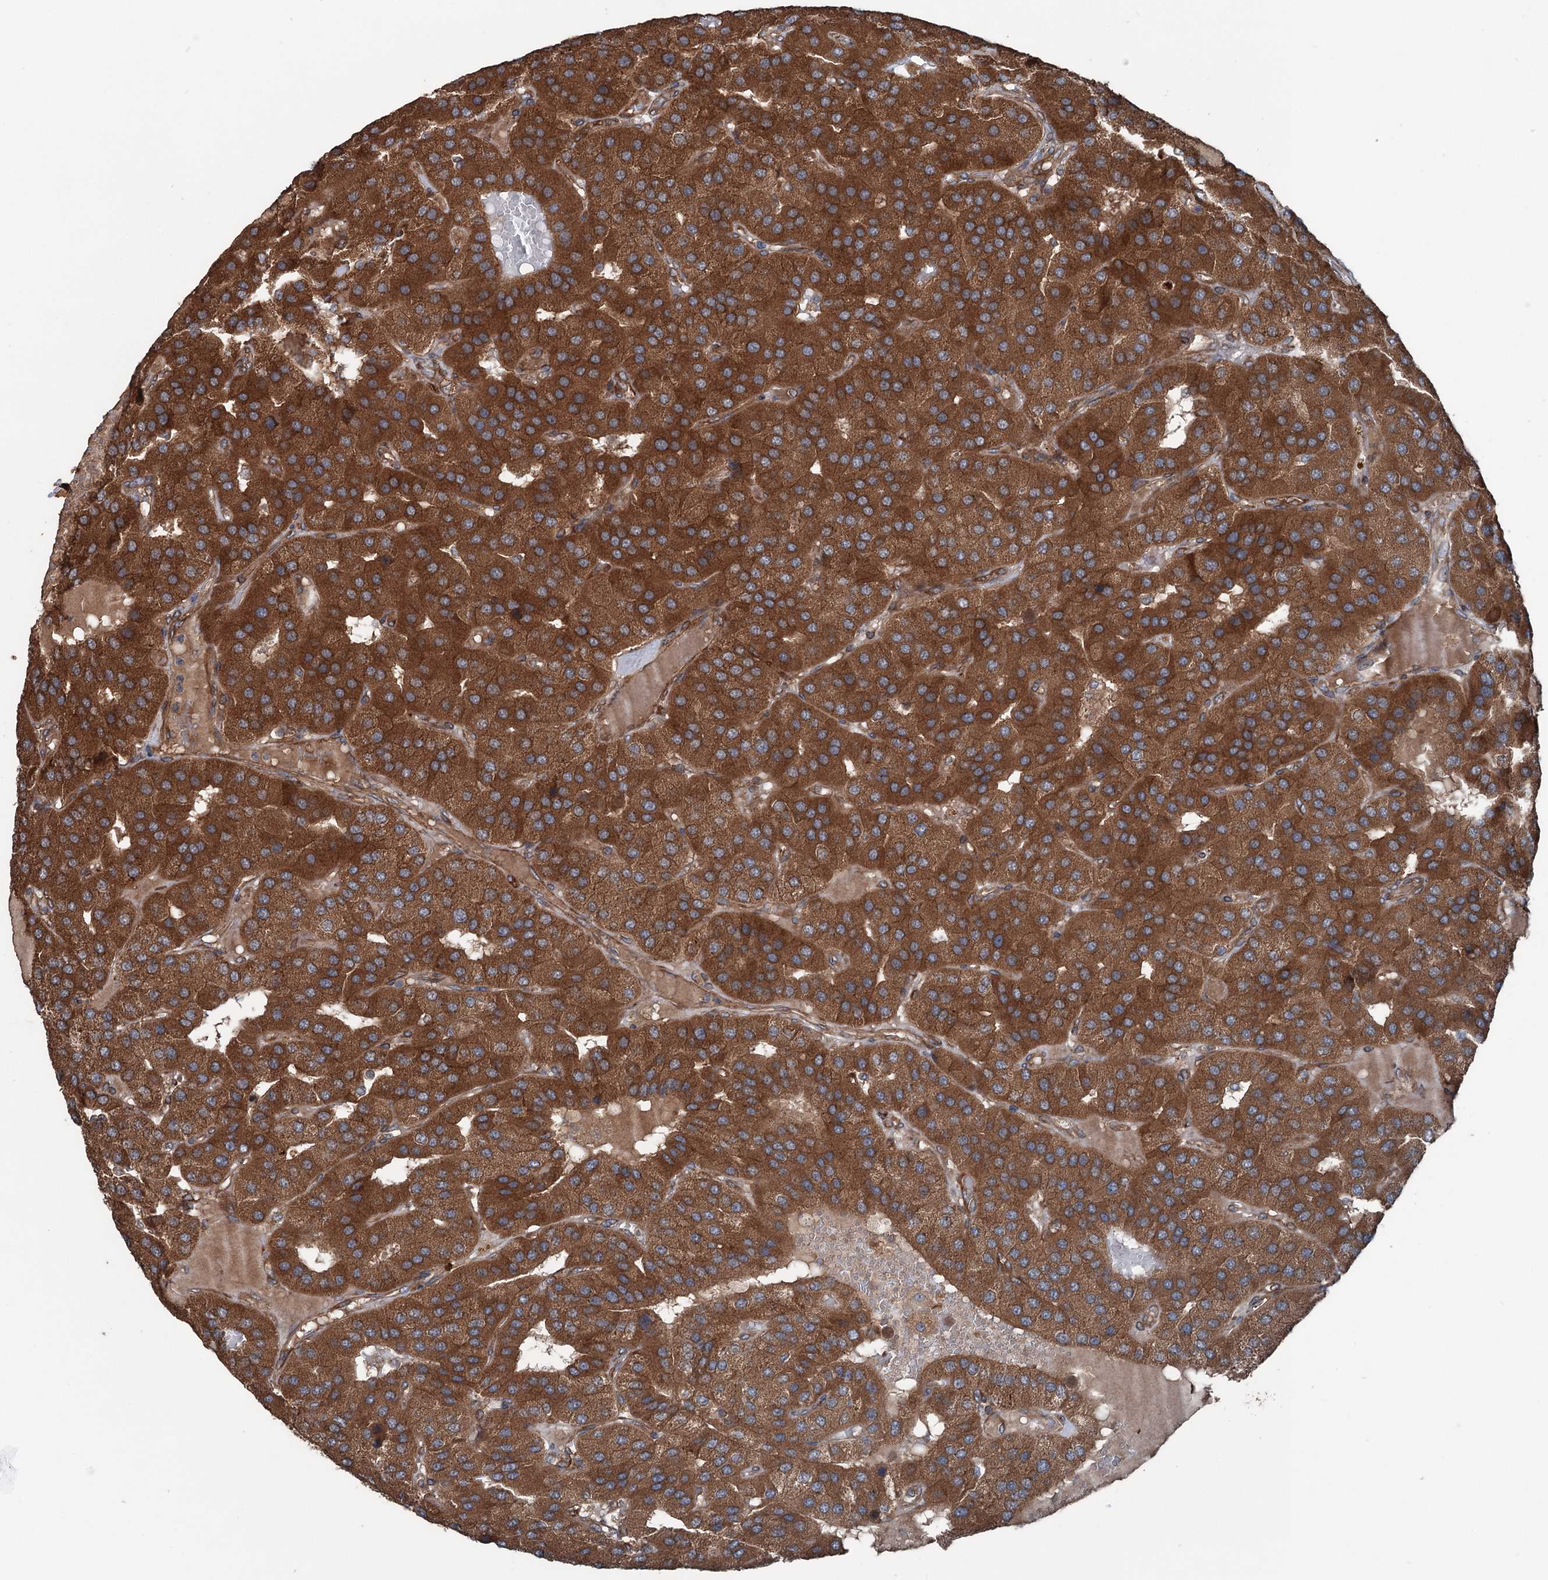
{"staining": {"intensity": "strong", "quantity": ">75%", "location": "cytoplasmic/membranous"}, "tissue": "parathyroid gland", "cell_type": "Glandular cells", "image_type": "normal", "snomed": [{"axis": "morphology", "description": "Normal tissue, NOS"}, {"axis": "morphology", "description": "Adenoma, NOS"}, {"axis": "topography", "description": "Parathyroid gland"}], "caption": "Glandular cells reveal high levels of strong cytoplasmic/membranous staining in approximately >75% of cells in normal parathyroid gland.", "gene": "RNF214", "patient": {"sex": "female", "age": 86}}